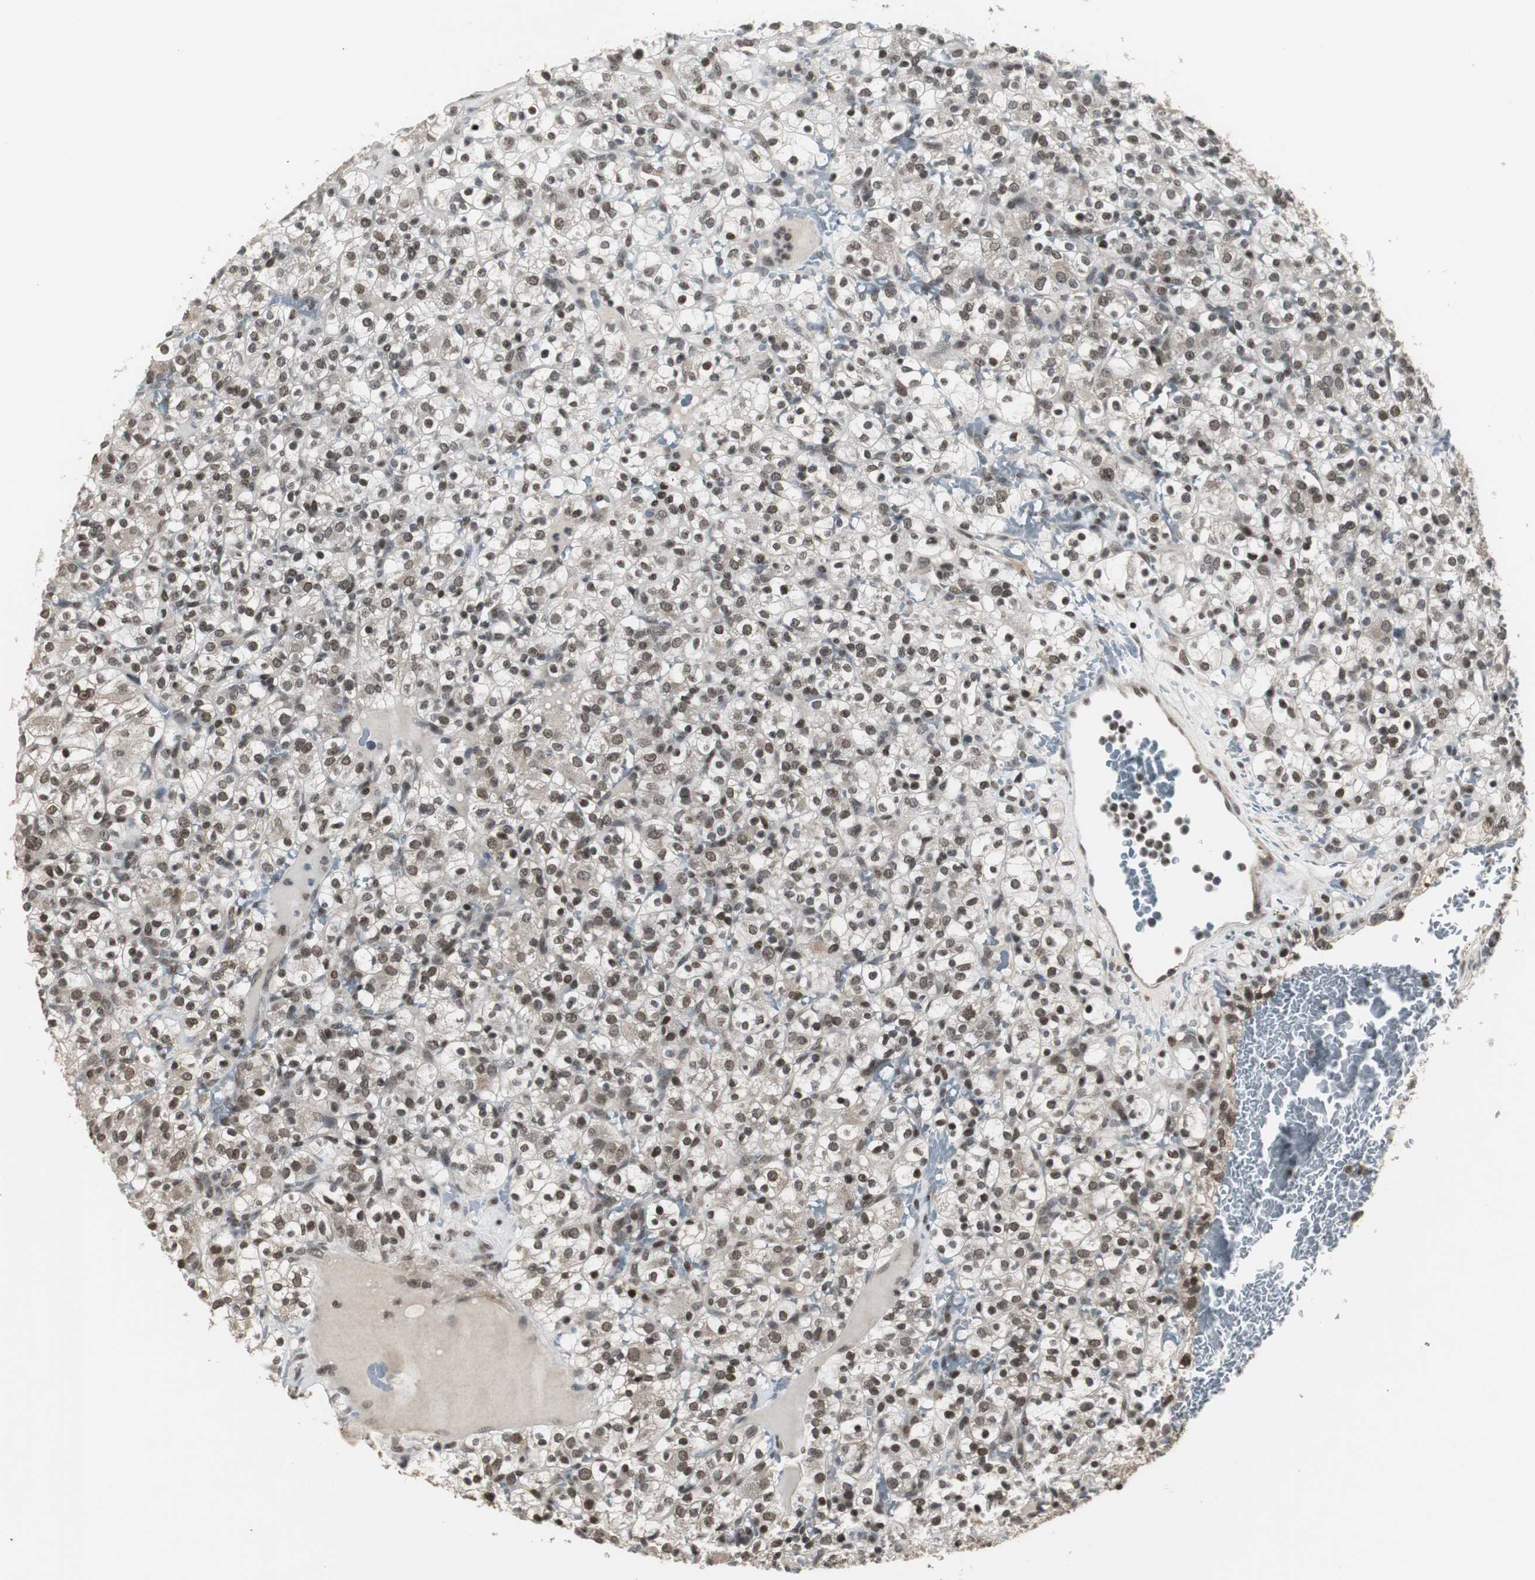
{"staining": {"intensity": "weak", "quantity": ">75%", "location": "nuclear"}, "tissue": "renal cancer", "cell_type": "Tumor cells", "image_type": "cancer", "snomed": [{"axis": "morphology", "description": "Normal tissue, NOS"}, {"axis": "morphology", "description": "Adenocarcinoma, NOS"}, {"axis": "topography", "description": "Kidney"}], "caption": "A micrograph of human adenocarcinoma (renal) stained for a protein demonstrates weak nuclear brown staining in tumor cells.", "gene": "MPG", "patient": {"sex": "female", "age": 72}}